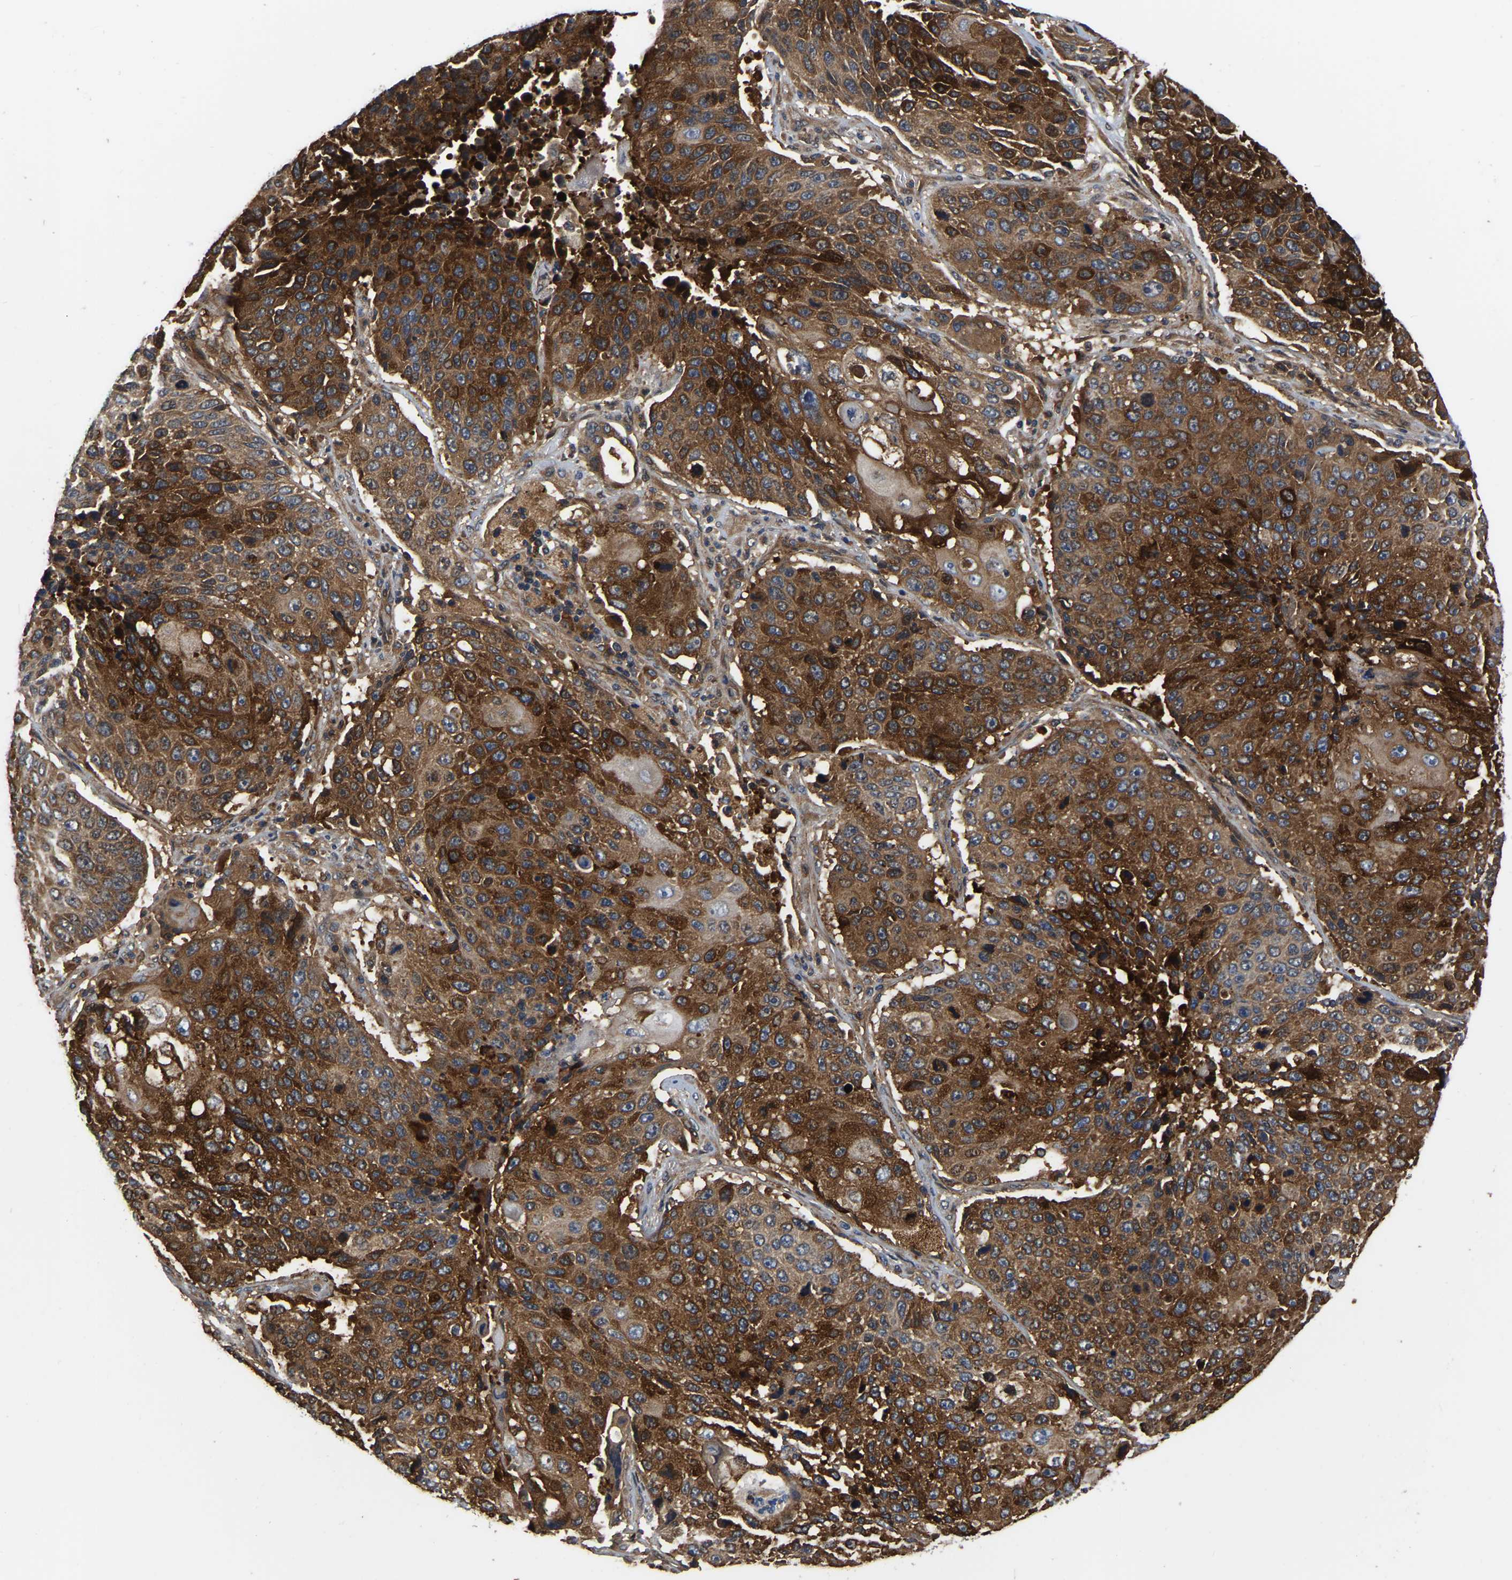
{"staining": {"intensity": "strong", "quantity": ">75%", "location": "cytoplasmic/membranous"}, "tissue": "lung cancer", "cell_type": "Tumor cells", "image_type": "cancer", "snomed": [{"axis": "morphology", "description": "Squamous cell carcinoma, NOS"}, {"axis": "topography", "description": "Lung"}], "caption": "Approximately >75% of tumor cells in lung cancer exhibit strong cytoplasmic/membranous protein staining as visualized by brown immunohistochemical staining.", "gene": "GARS1", "patient": {"sex": "male", "age": 61}}